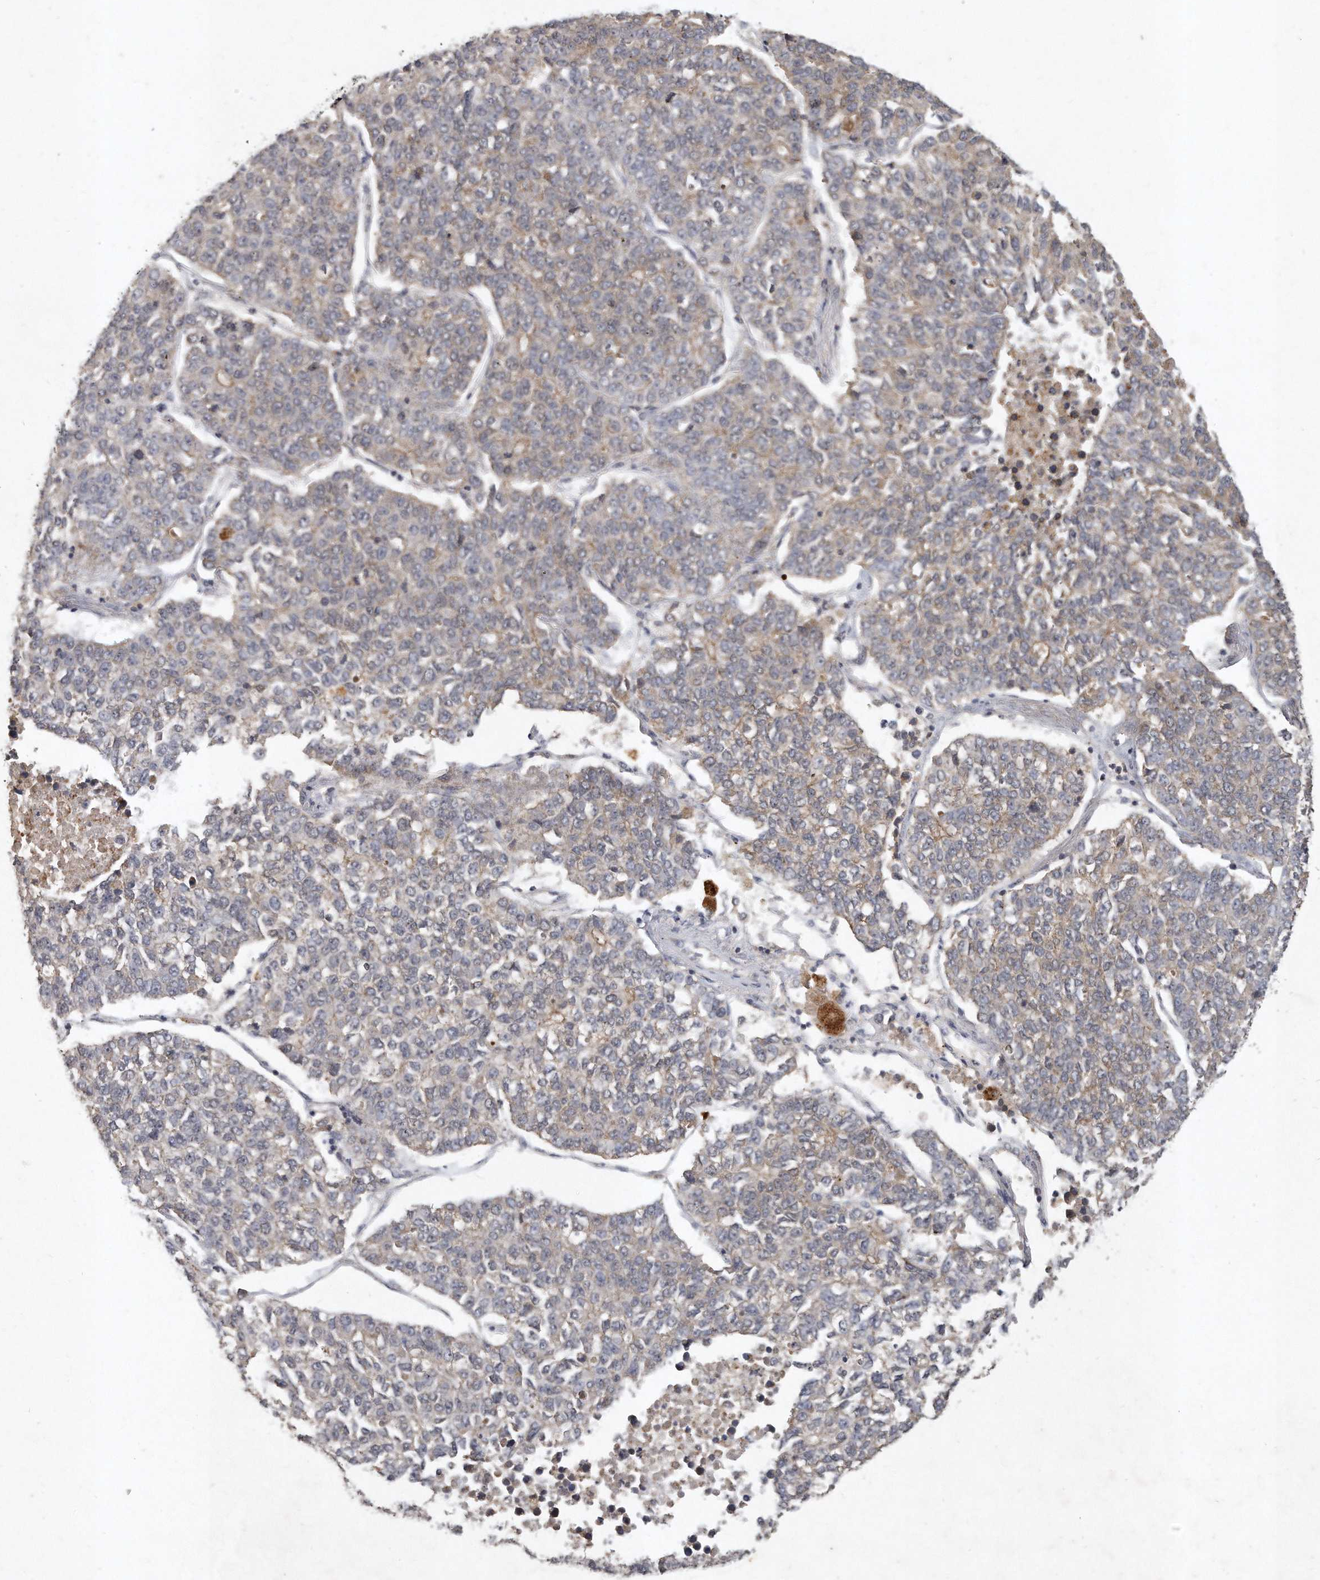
{"staining": {"intensity": "weak", "quantity": ">75%", "location": "cytoplasmic/membranous"}, "tissue": "lung cancer", "cell_type": "Tumor cells", "image_type": "cancer", "snomed": [{"axis": "morphology", "description": "Adenocarcinoma, NOS"}, {"axis": "topography", "description": "Lung"}], "caption": "Immunohistochemical staining of adenocarcinoma (lung) reveals low levels of weak cytoplasmic/membranous positivity in approximately >75% of tumor cells.", "gene": "LGALS8", "patient": {"sex": "male", "age": 49}}